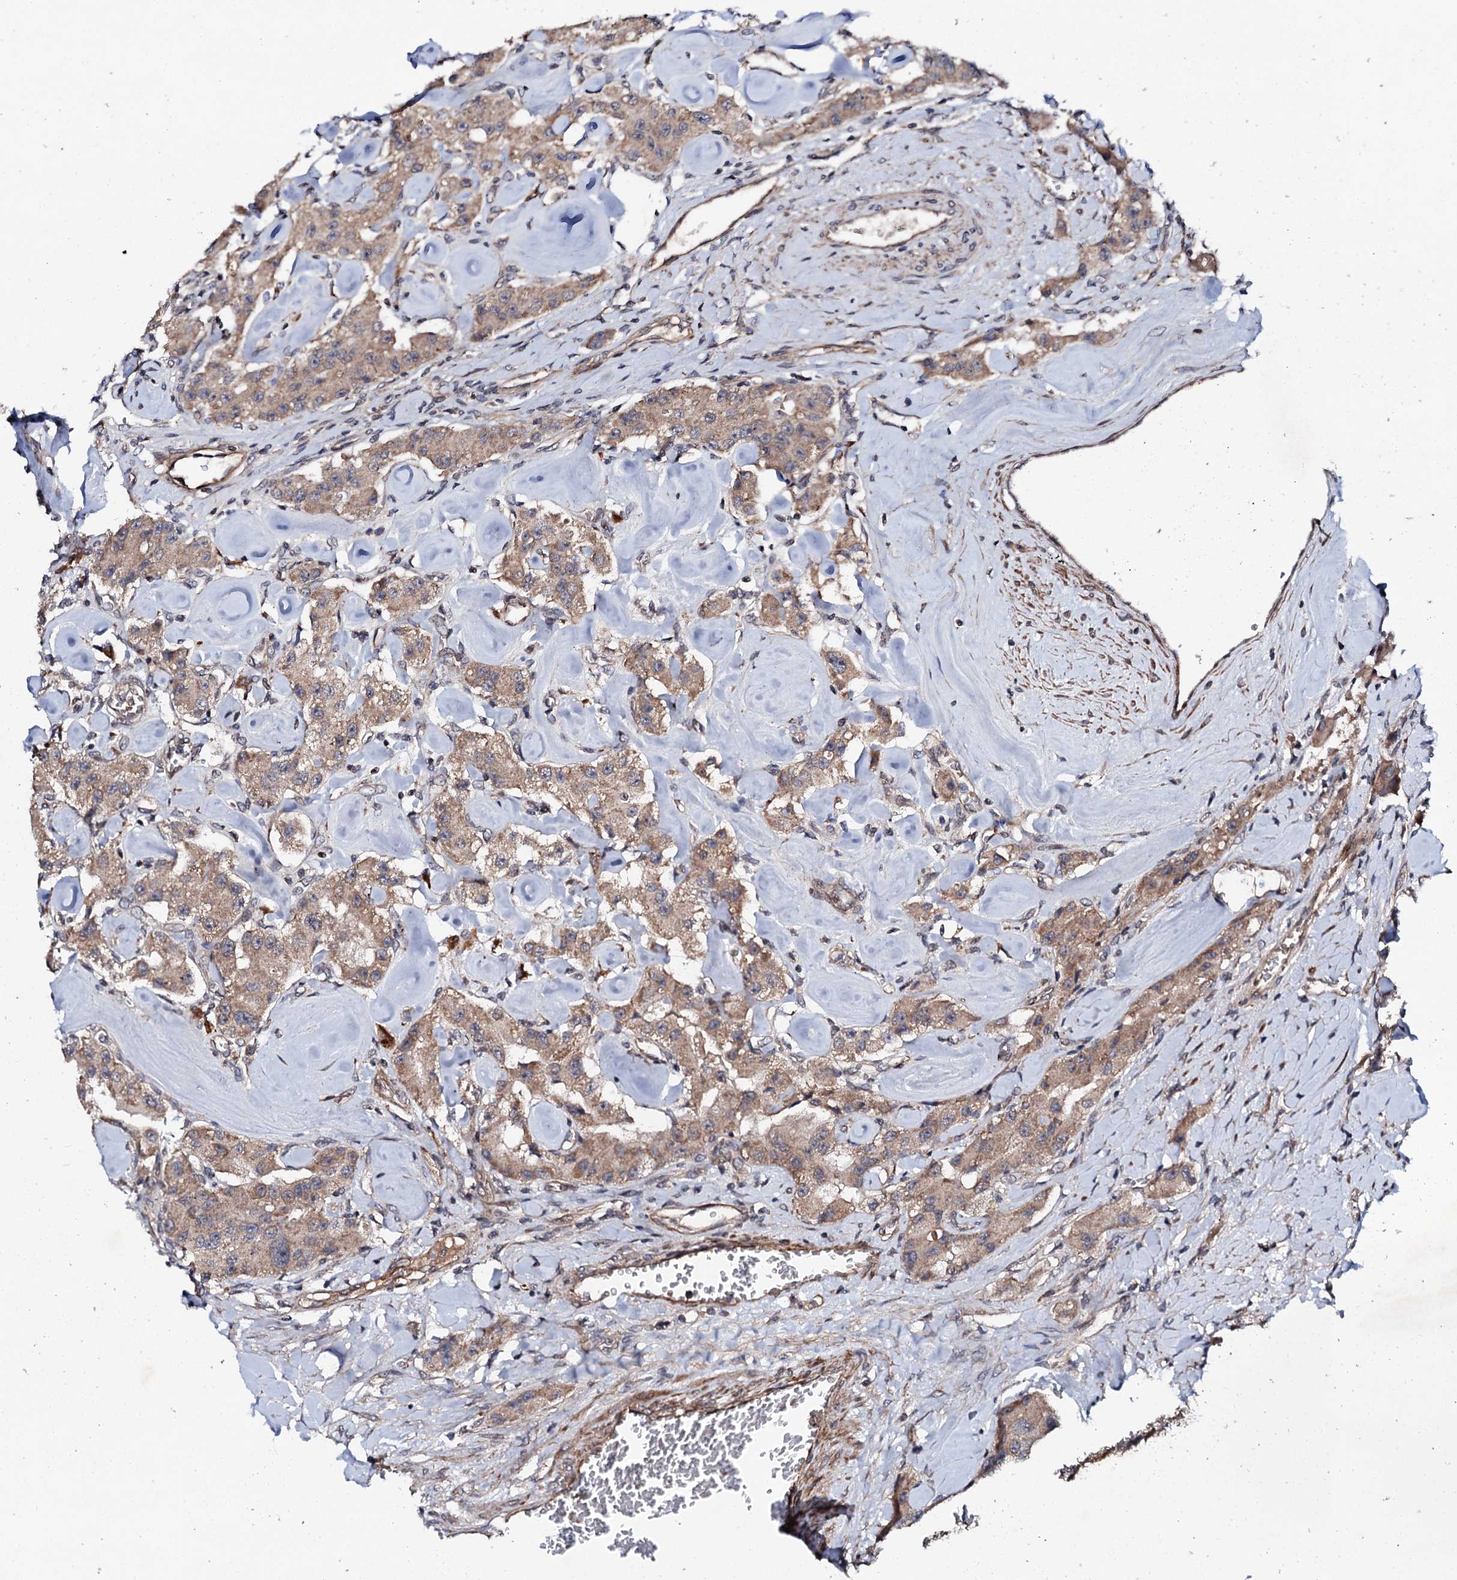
{"staining": {"intensity": "weak", "quantity": ">75%", "location": "cytoplasmic/membranous"}, "tissue": "carcinoid", "cell_type": "Tumor cells", "image_type": "cancer", "snomed": [{"axis": "morphology", "description": "Carcinoid, malignant, NOS"}, {"axis": "topography", "description": "Pancreas"}], "caption": "Weak cytoplasmic/membranous positivity is present in approximately >75% of tumor cells in malignant carcinoid. The staining was performed using DAB (3,3'-diaminobenzidine) to visualize the protein expression in brown, while the nuclei were stained in blue with hematoxylin (Magnification: 20x).", "gene": "FAM111A", "patient": {"sex": "male", "age": 41}}